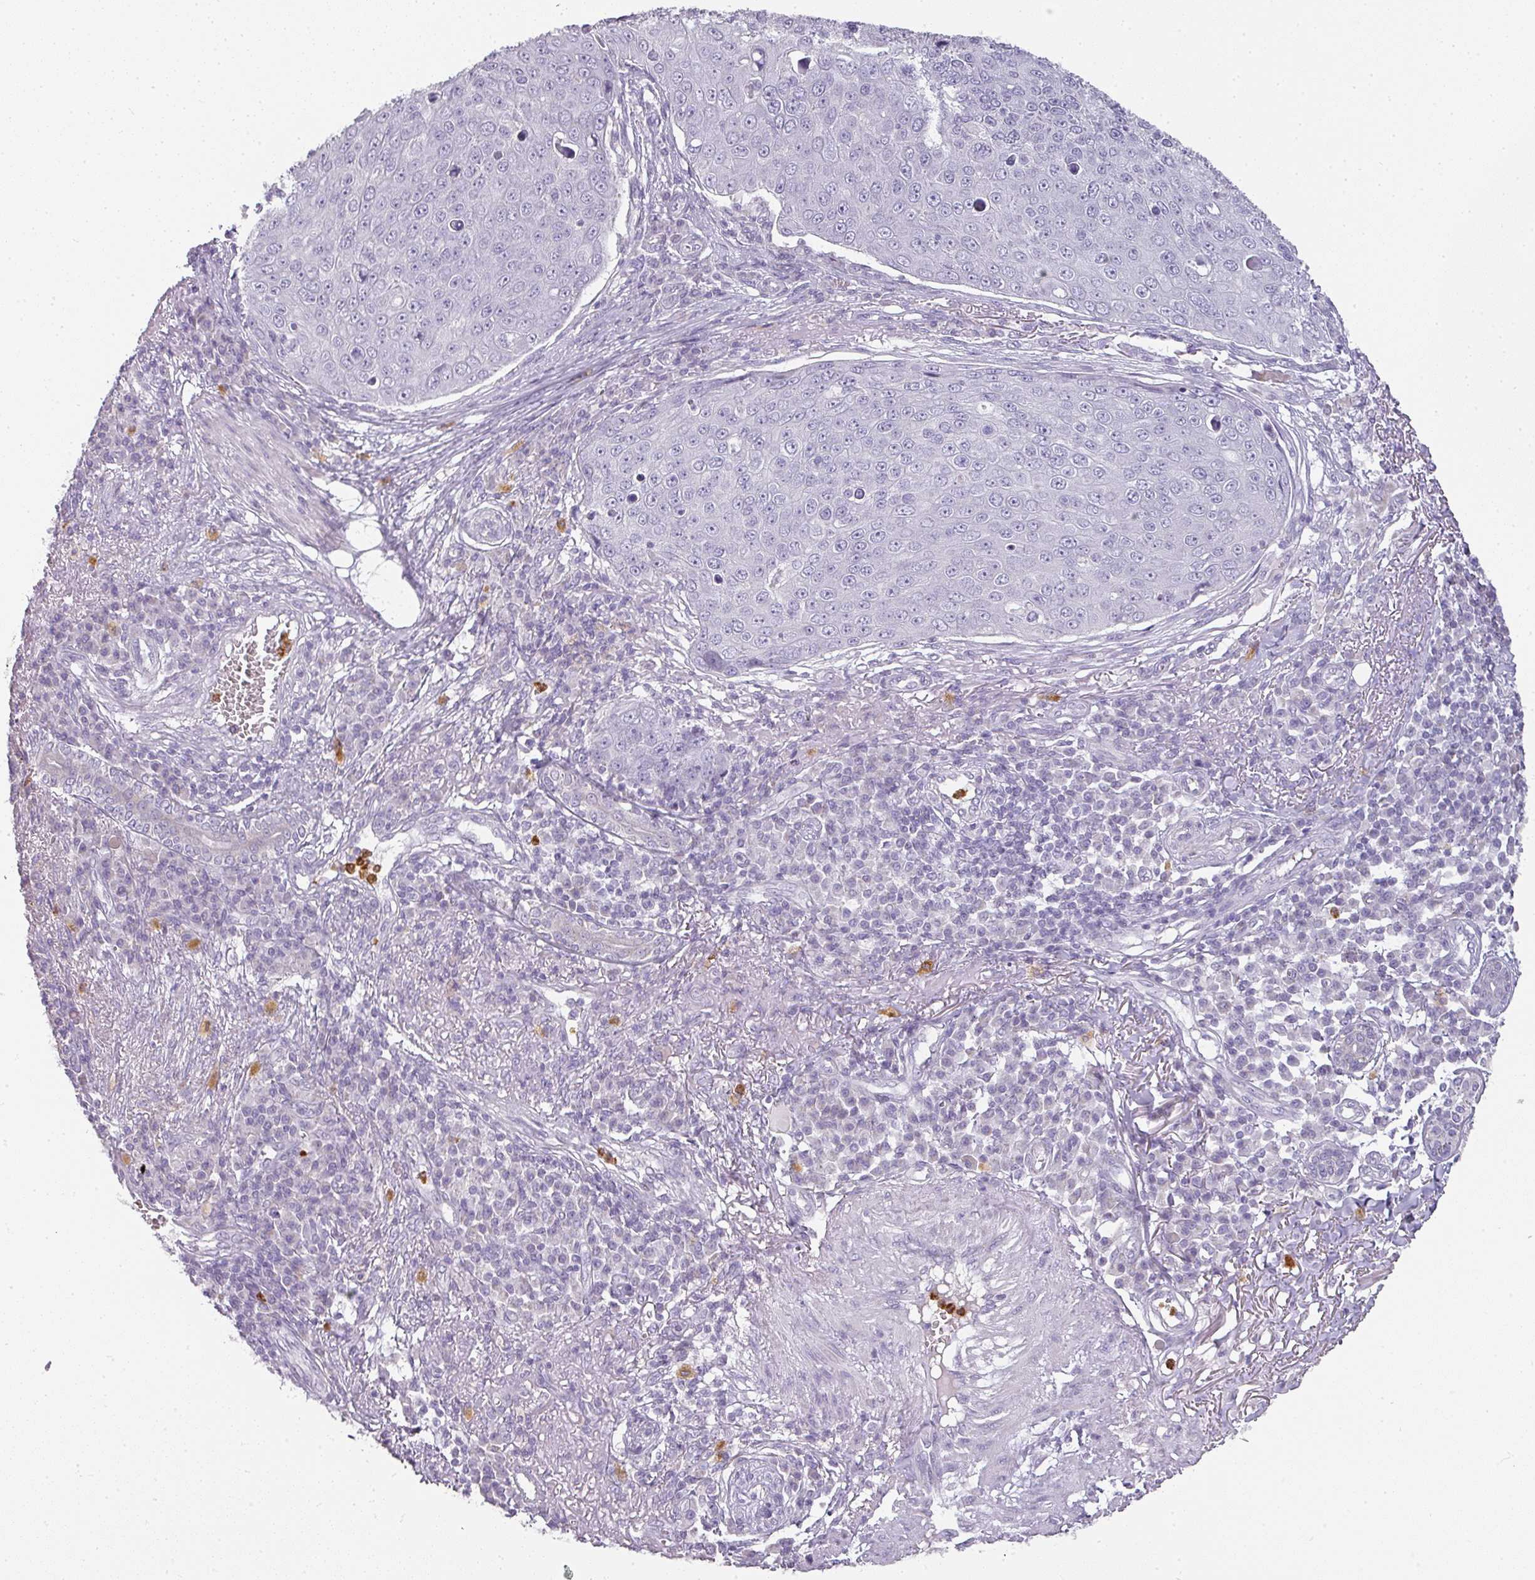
{"staining": {"intensity": "negative", "quantity": "none", "location": "none"}, "tissue": "skin cancer", "cell_type": "Tumor cells", "image_type": "cancer", "snomed": [{"axis": "morphology", "description": "Squamous cell carcinoma, NOS"}, {"axis": "topography", "description": "Skin"}], "caption": "Immunohistochemistry photomicrograph of skin cancer (squamous cell carcinoma) stained for a protein (brown), which reveals no positivity in tumor cells. (Brightfield microscopy of DAB (3,3'-diaminobenzidine) immunohistochemistry (IHC) at high magnification).", "gene": "CAMP", "patient": {"sex": "male", "age": 71}}